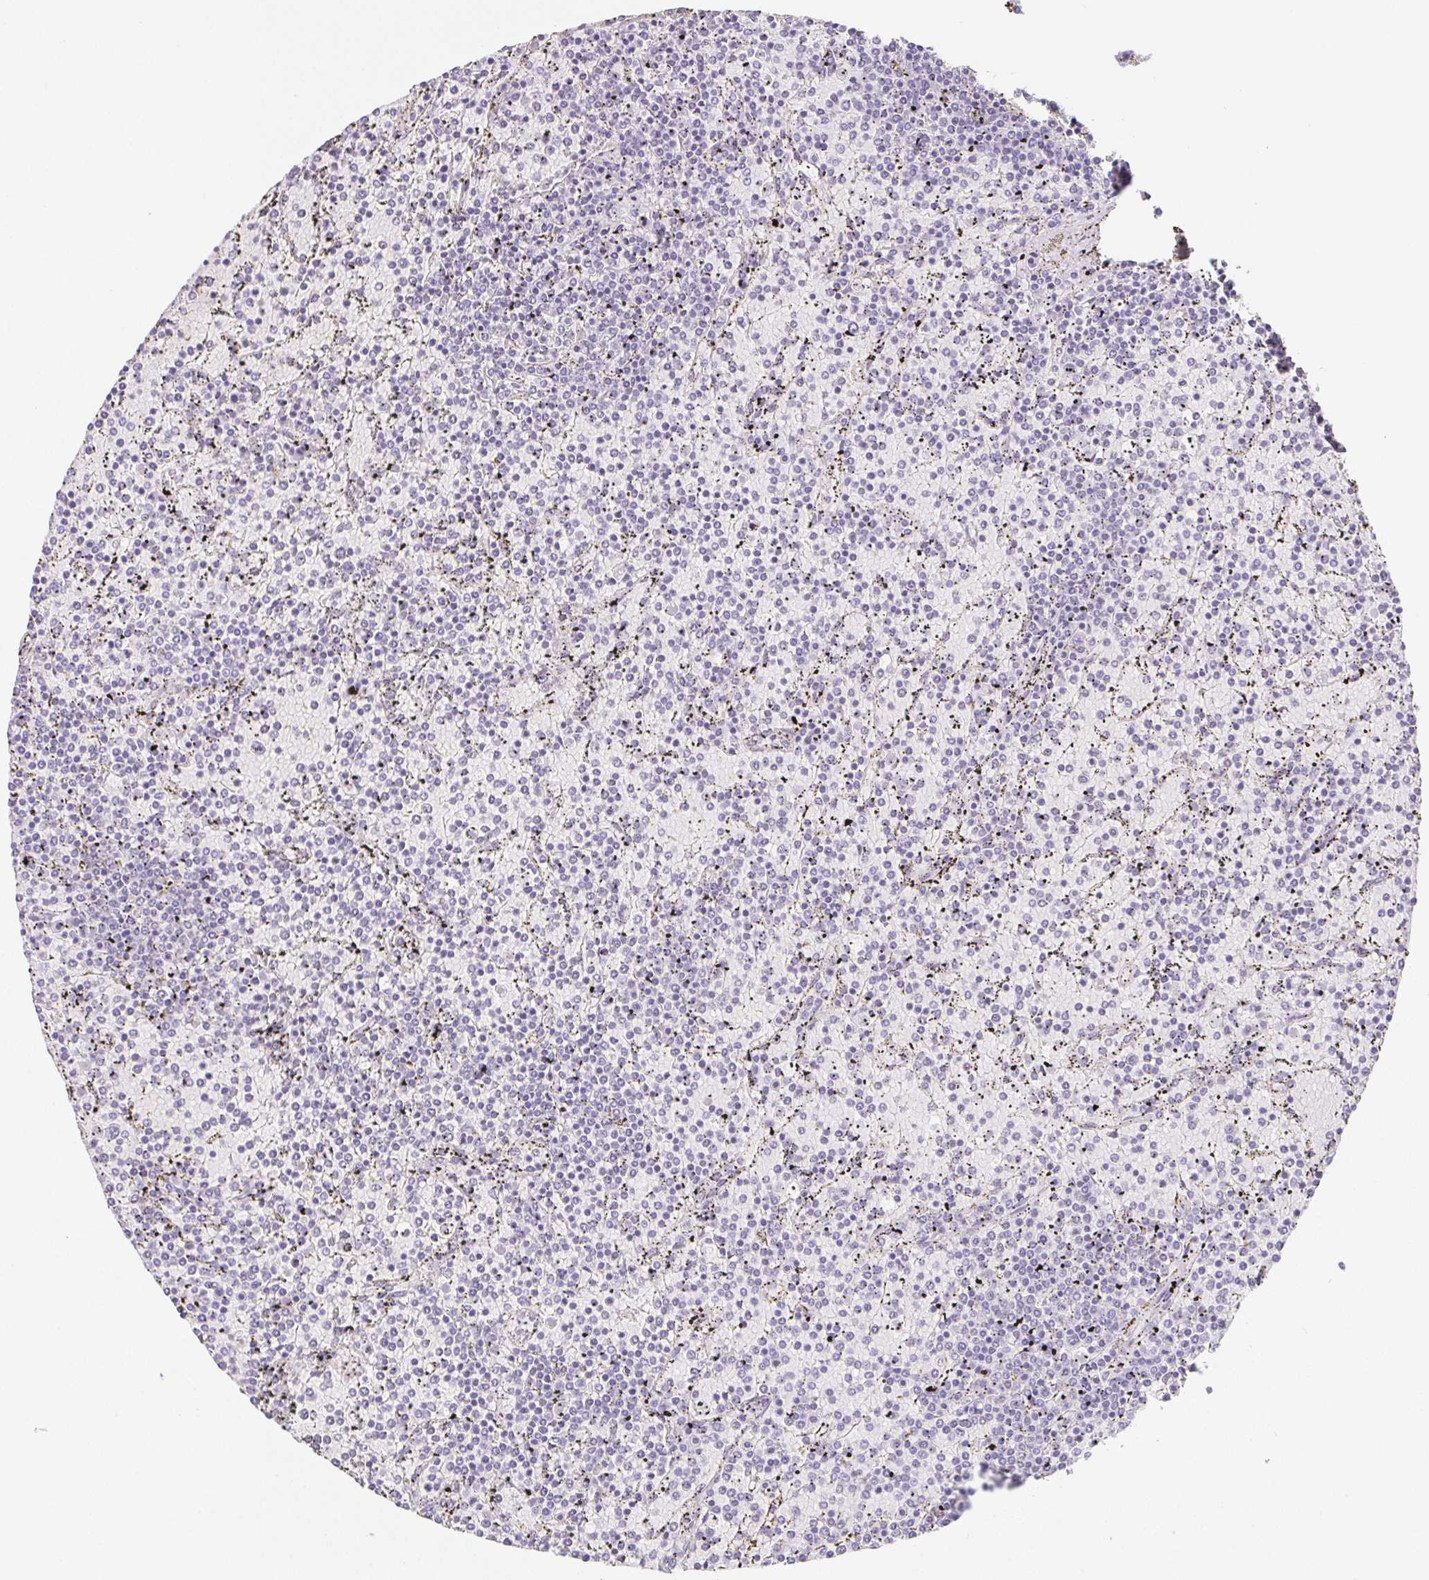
{"staining": {"intensity": "negative", "quantity": "none", "location": "none"}, "tissue": "lymphoma", "cell_type": "Tumor cells", "image_type": "cancer", "snomed": [{"axis": "morphology", "description": "Malignant lymphoma, non-Hodgkin's type, Low grade"}, {"axis": "topography", "description": "Spleen"}], "caption": "DAB immunohistochemical staining of lymphoma reveals no significant positivity in tumor cells.", "gene": "ZBBX", "patient": {"sex": "female", "age": 77}}